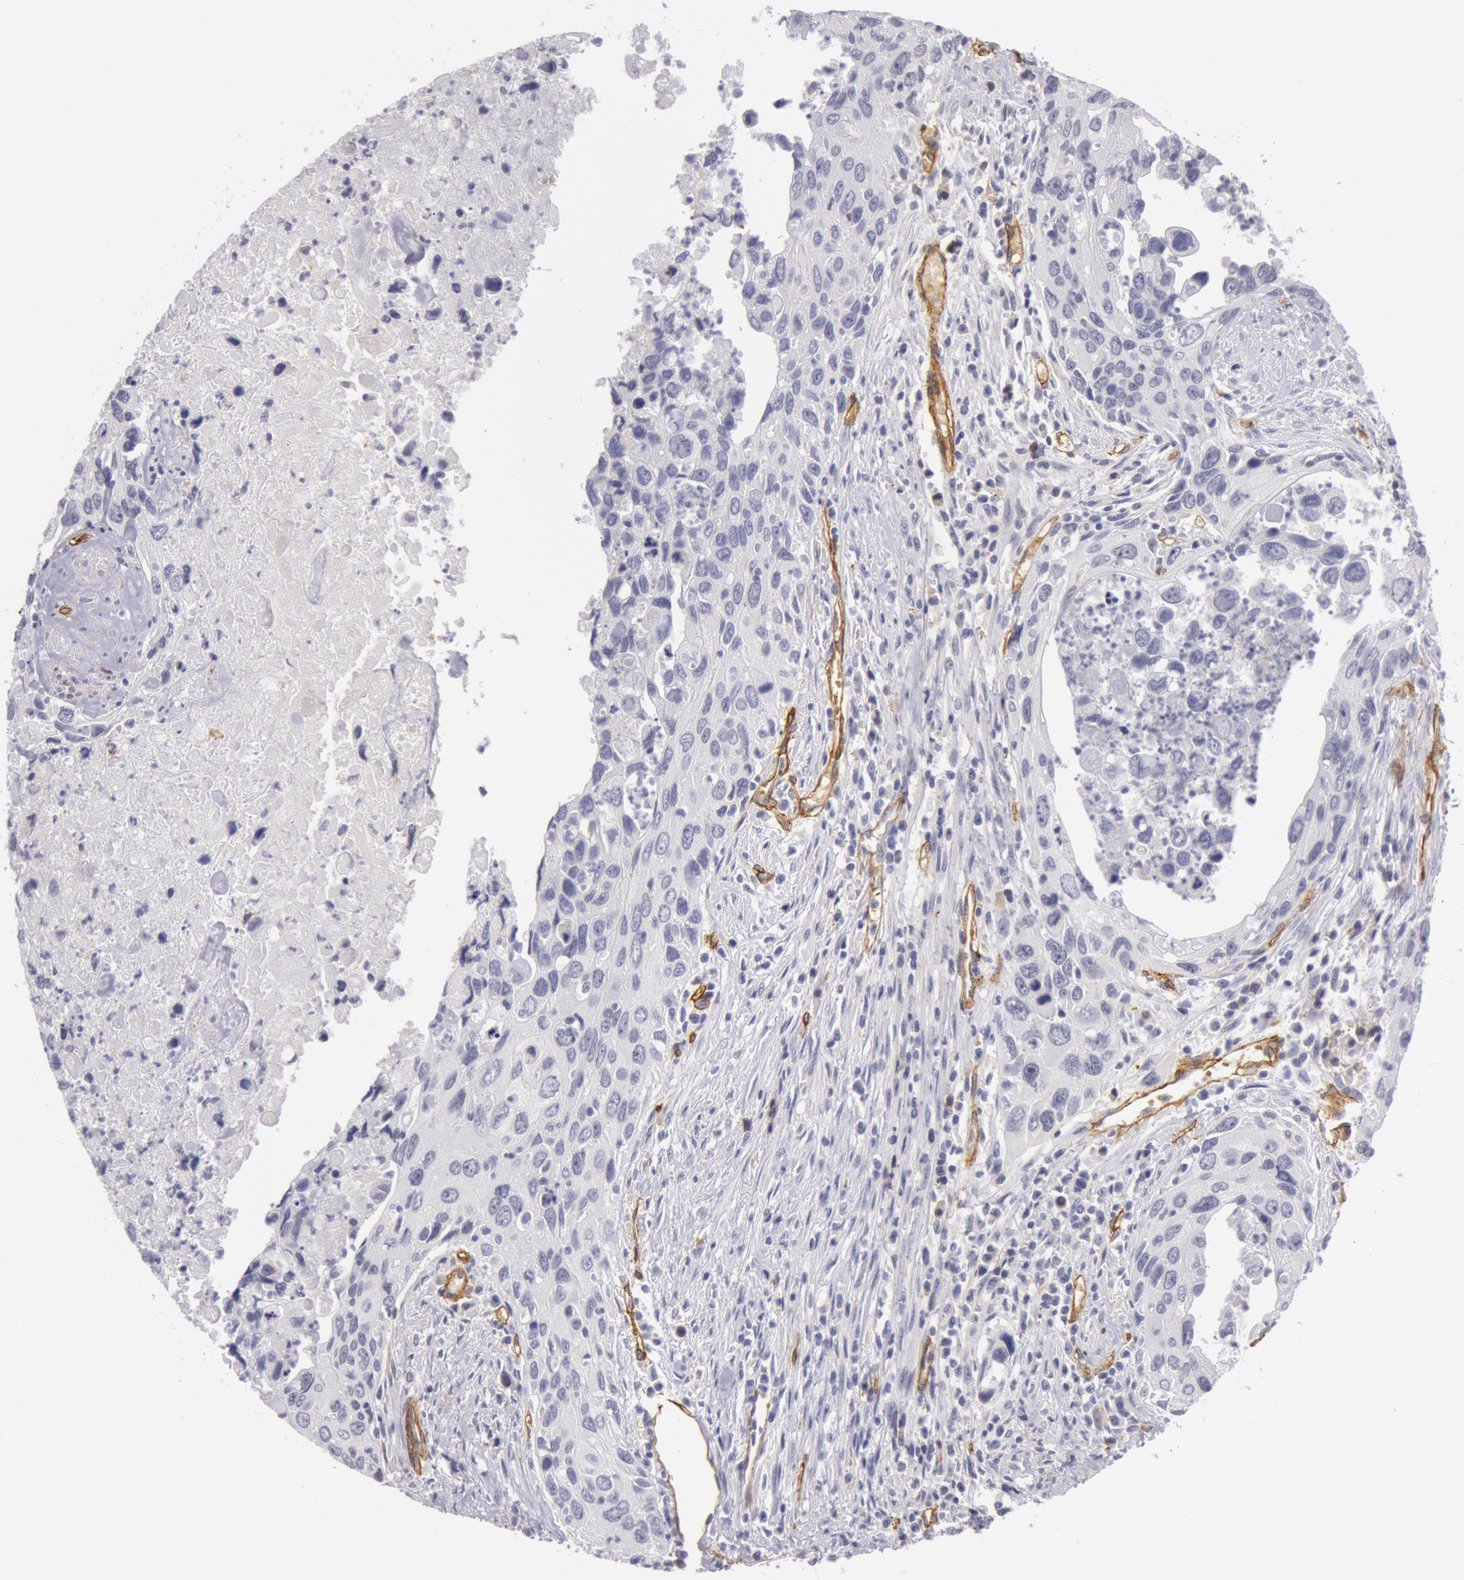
{"staining": {"intensity": "negative", "quantity": "none", "location": "none"}, "tissue": "urothelial cancer", "cell_type": "Tumor cells", "image_type": "cancer", "snomed": [{"axis": "morphology", "description": "Urothelial carcinoma, High grade"}, {"axis": "topography", "description": "Urinary bladder"}], "caption": "Immunohistochemistry (IHC) of urothelial cancer demonstrates no staining in tumor cells.", "gene": "IL23A", "patient": {"sex": "male", "age": 71}}